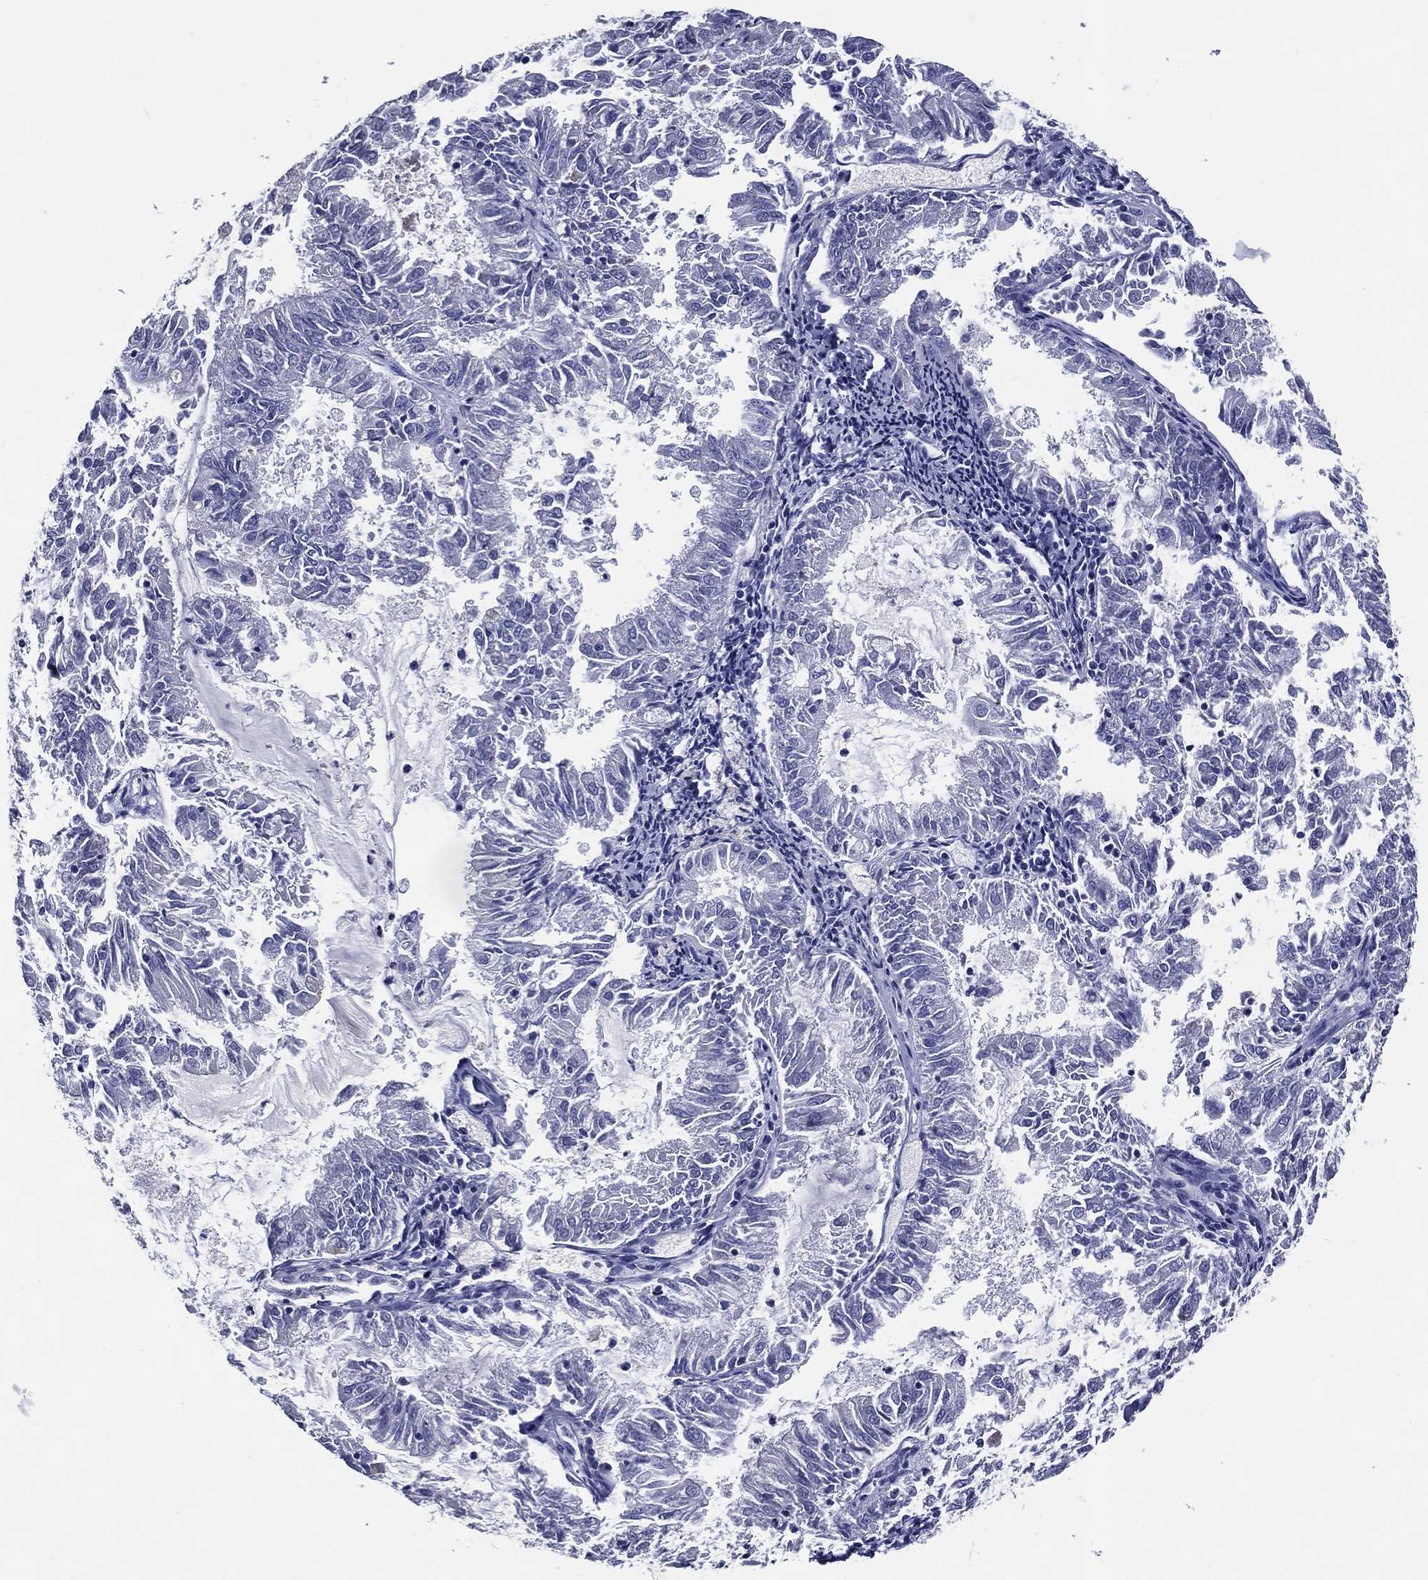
{"staining": {"intensity": "negative", "quantity": "none", "location": "none"}, "tissue": "endometrial cancer", "cell_type": "Tumor cells", "image_type": "cancer", "snomed": [{"axis": "morphology", "description": "Adenocarcinoma, NOS"}, {"axis": "topography", "description": "Endometrium"}], "caption": "There is no significant positivity in tumor cells of endometrial cancer.", "gene": "ACE2", "patient": {"sex": "female", "age": 57}}